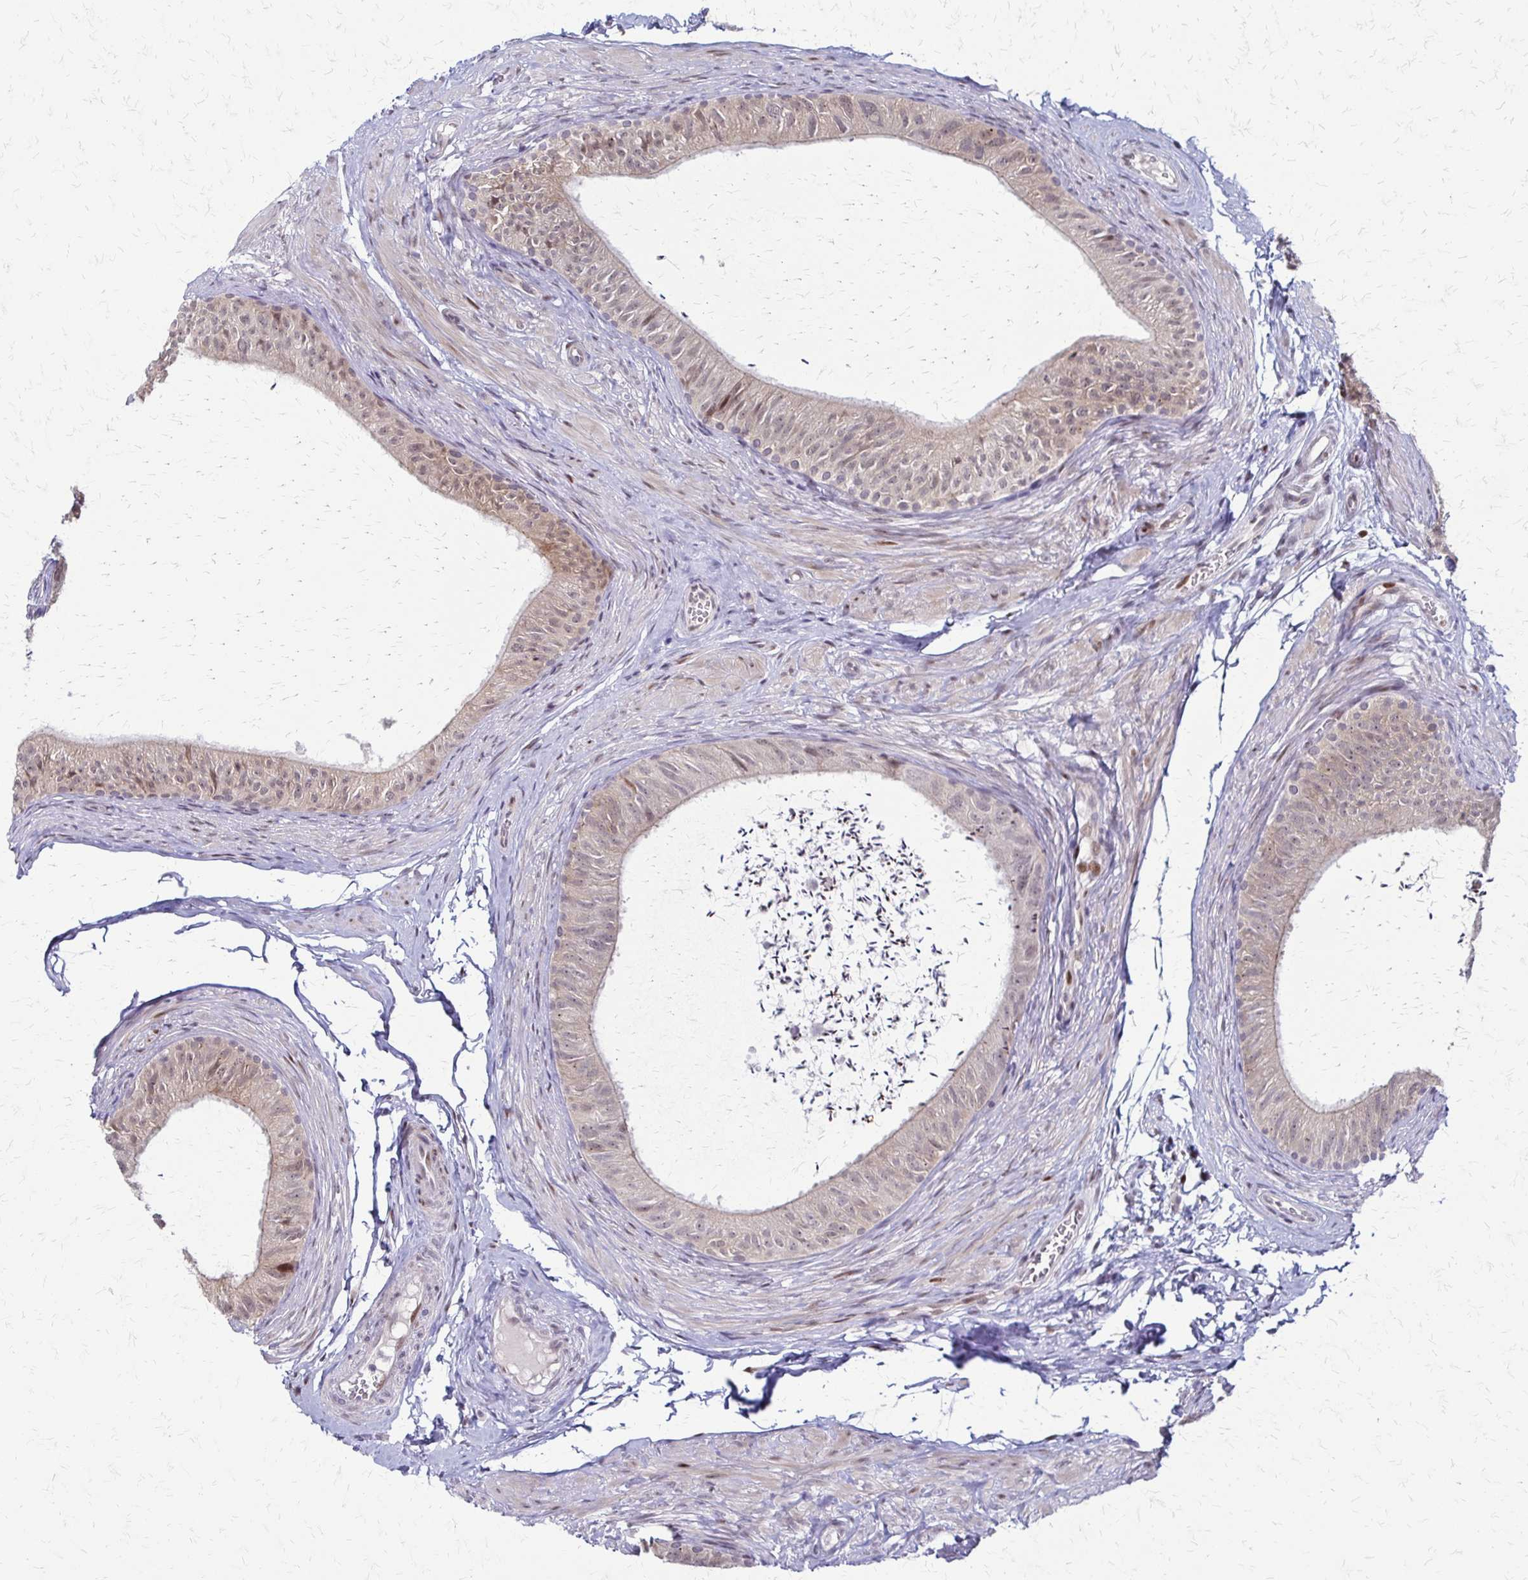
{"staining": {"intensity": "strong", "quantity": "25%-75%", "location": "cytoplasmic/membranous,nuclear"}, "tissue": "epididymis", "cell_type": "Glandular cells", "image_type": "normal", "snomed": [{"axis": "morphology", "description": "Normal tissue, NOS"}, {"axis": "topography", "description": "Epididymis, spermatic cord, NOS"}, {"axis": "topography", "description": "Epididymis"}, {"axis": "topography", "description": "Peripheral nerve tissue"}], "caption": "An image of epididymis stained for a protein shows strong cytoplasmic/membranous,nuclear brown staining in glandular cells. The protein of interest is stained brown, and the nuclei are stained in blue (DAB (3,3'-diaminobenzidine) IHC with brightfield microscopy, high magnification).", "gene": "TRIR", "patient": {"sex": "male", "age": 29}}